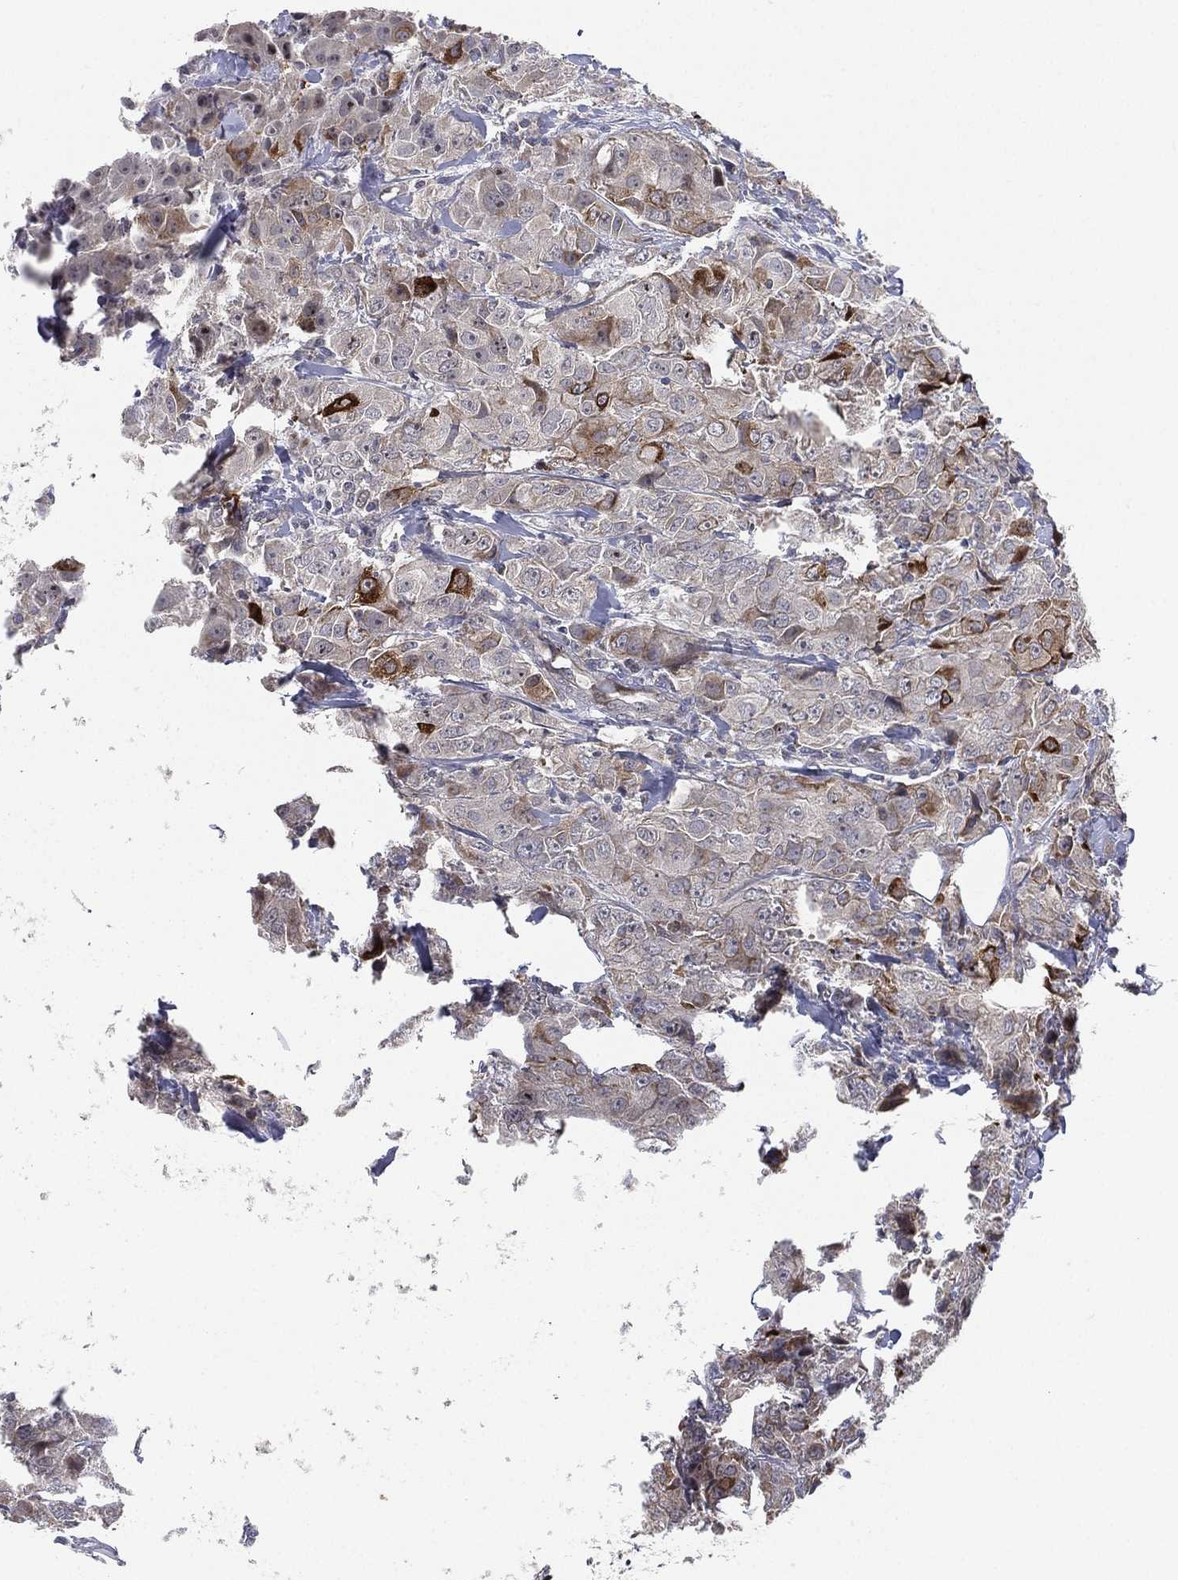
{"staining": {"intensity": "strong", "quantity": "<25%", "location": "cytoplasmic/membranous"}, "tissue": "breast cancer", "cell_type": "Tumor cells", "image_type": "cancer", "snomed": [{"axis": "morphology", "description": "Duct carcinoma"}, {"axis": "topography", "description": "Breast"}], "caption": "A brown stain highlights strong cytoplasmic/membranous positivity of a protein in human intraductal carcinoma (breast) tumor cells.", "gene": "KAT14", "patient": {"sex": "female", "age": 43}}